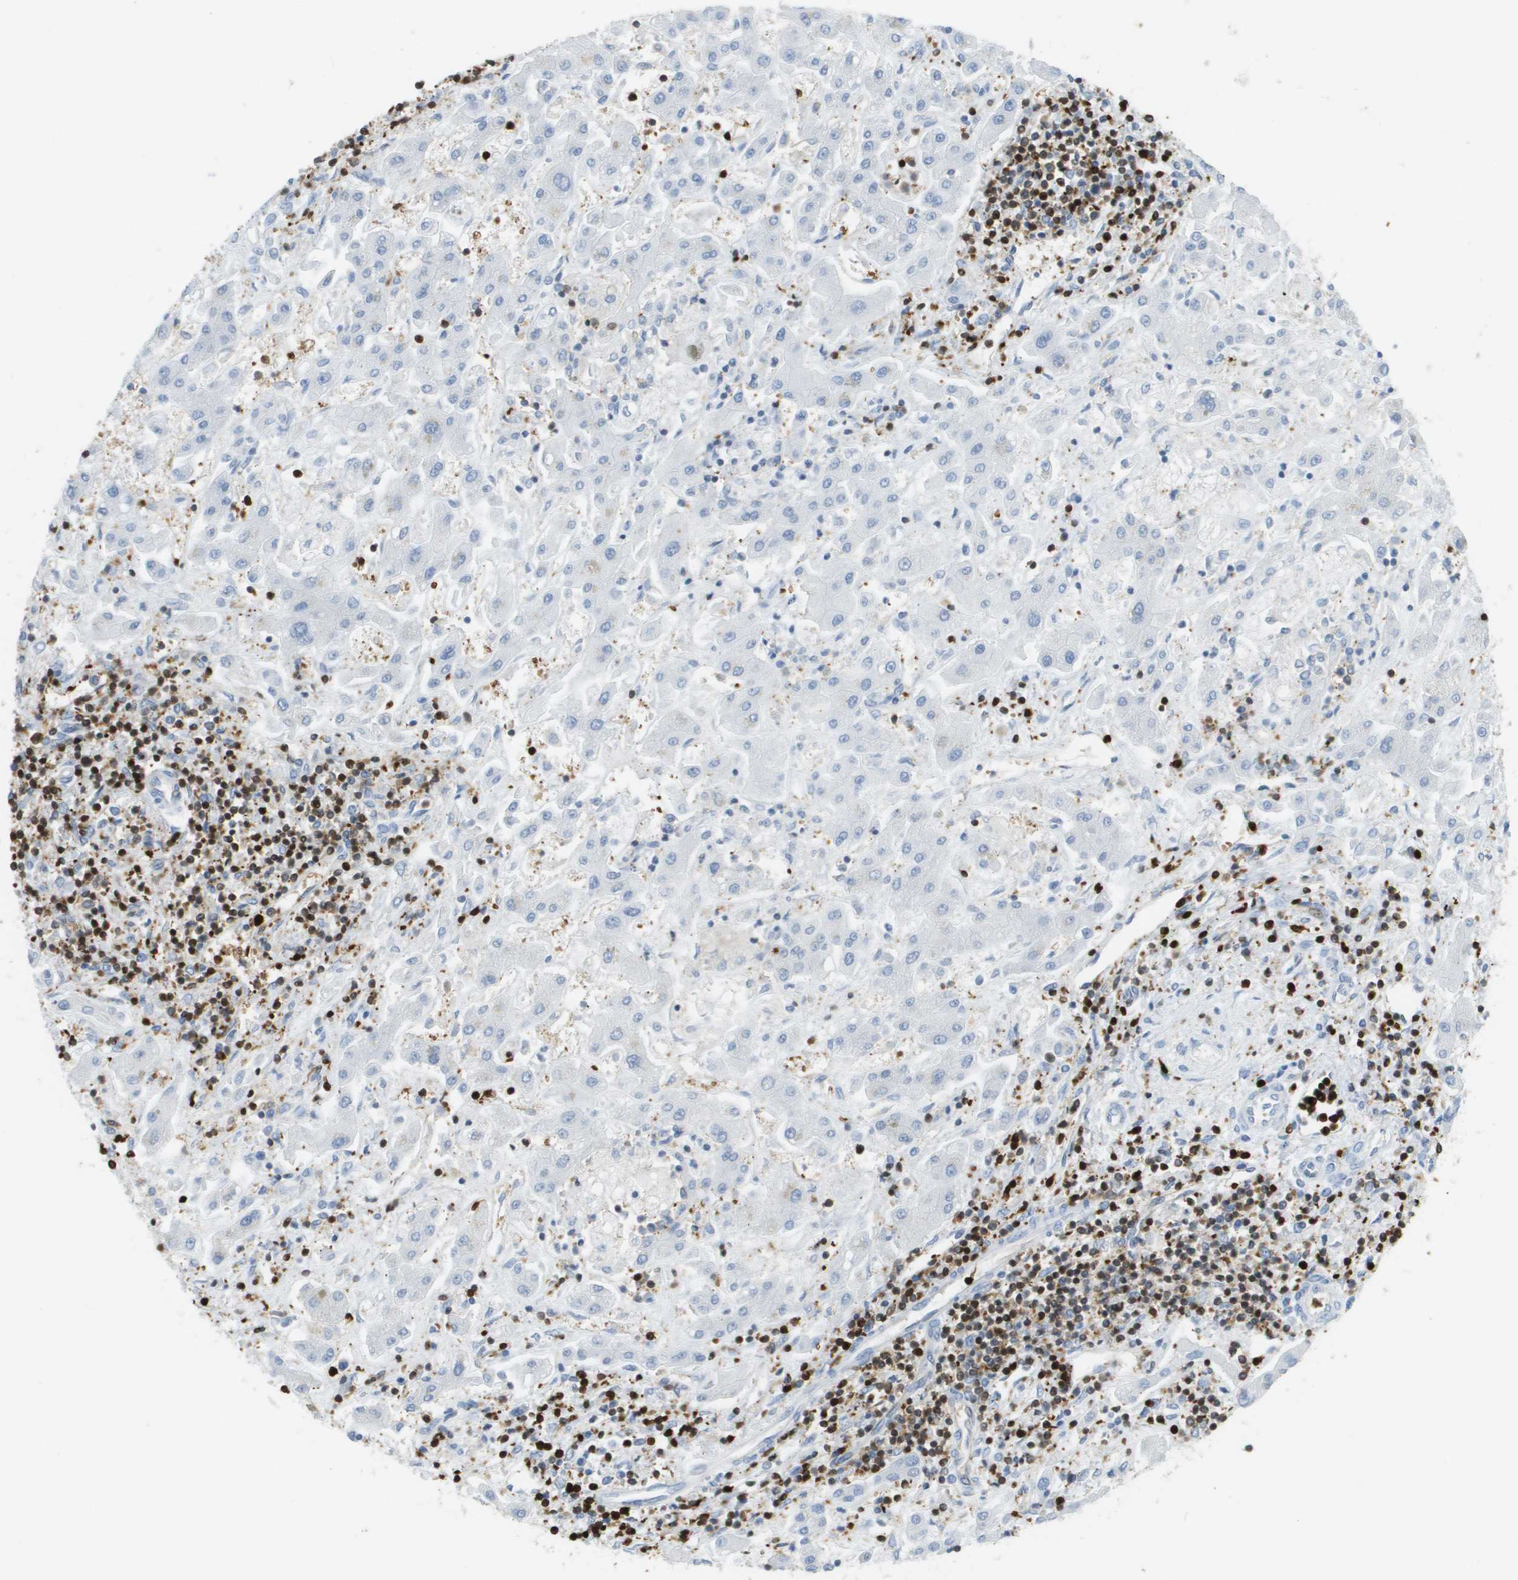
{"staining": {"intensity": "negative", "quantity": "none", "location": "none"}, "tissue": "liver cancer", "cell_type": "Tumor cells", "image_type": "cancer", "snomed": [{"axis": "morphology", "description": "Cholangiocarcinoma"}, {"axis": "topography", "description": "Liver"}], "caption": "High power microscopy micrograph of an IHC image of liver cancer (cholangiocarcinoma), revealing no significant positivity in tumor cells. (Immunohistochemistry (ihc), brightfield microscopy, high magnification).", "gene": "DOCK5", "patient": {"sex": "male", "age": 50}}